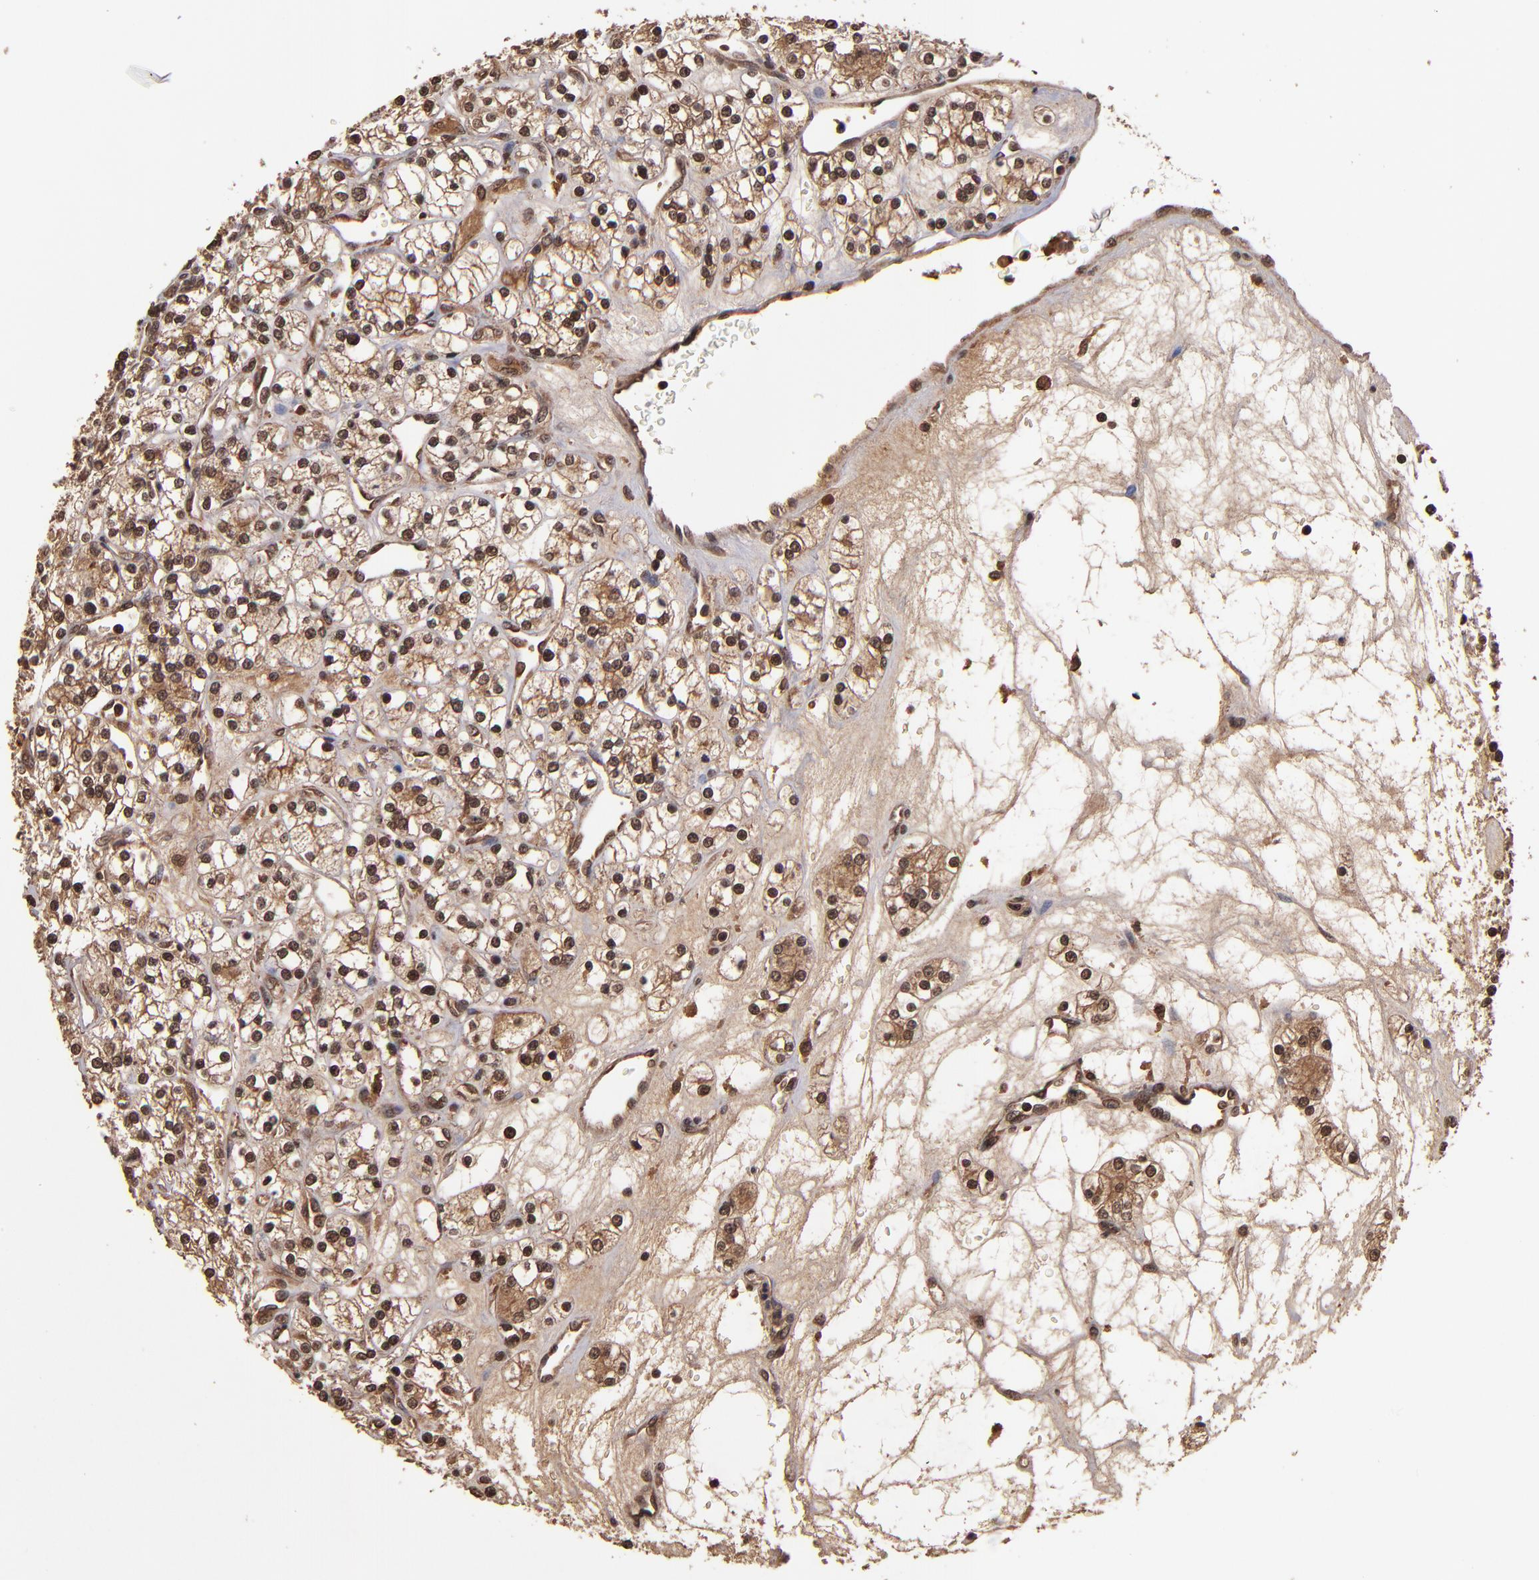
{"staining": {"intensity": "moderate", "quantity": "25%-75%", "location": "cytoplasmic/membranous,nuclear"}, "tissue": "renal cancer", "cell_type": "Tumor cells", "image_type": "cancer", "snomed": [{"axis": "morphology", "description": "Adenocarcinoma, NOS"}, {"axis": "topography", "description": "Kidney"}], "caption": "A brown stain labels moderate cytoplasmic/membranous and nuclear expression of a protein in renal adenocarcinoma tumor cells.", "gene": "NFE2L2", "patient": {"sex": "female", "age": 62}}